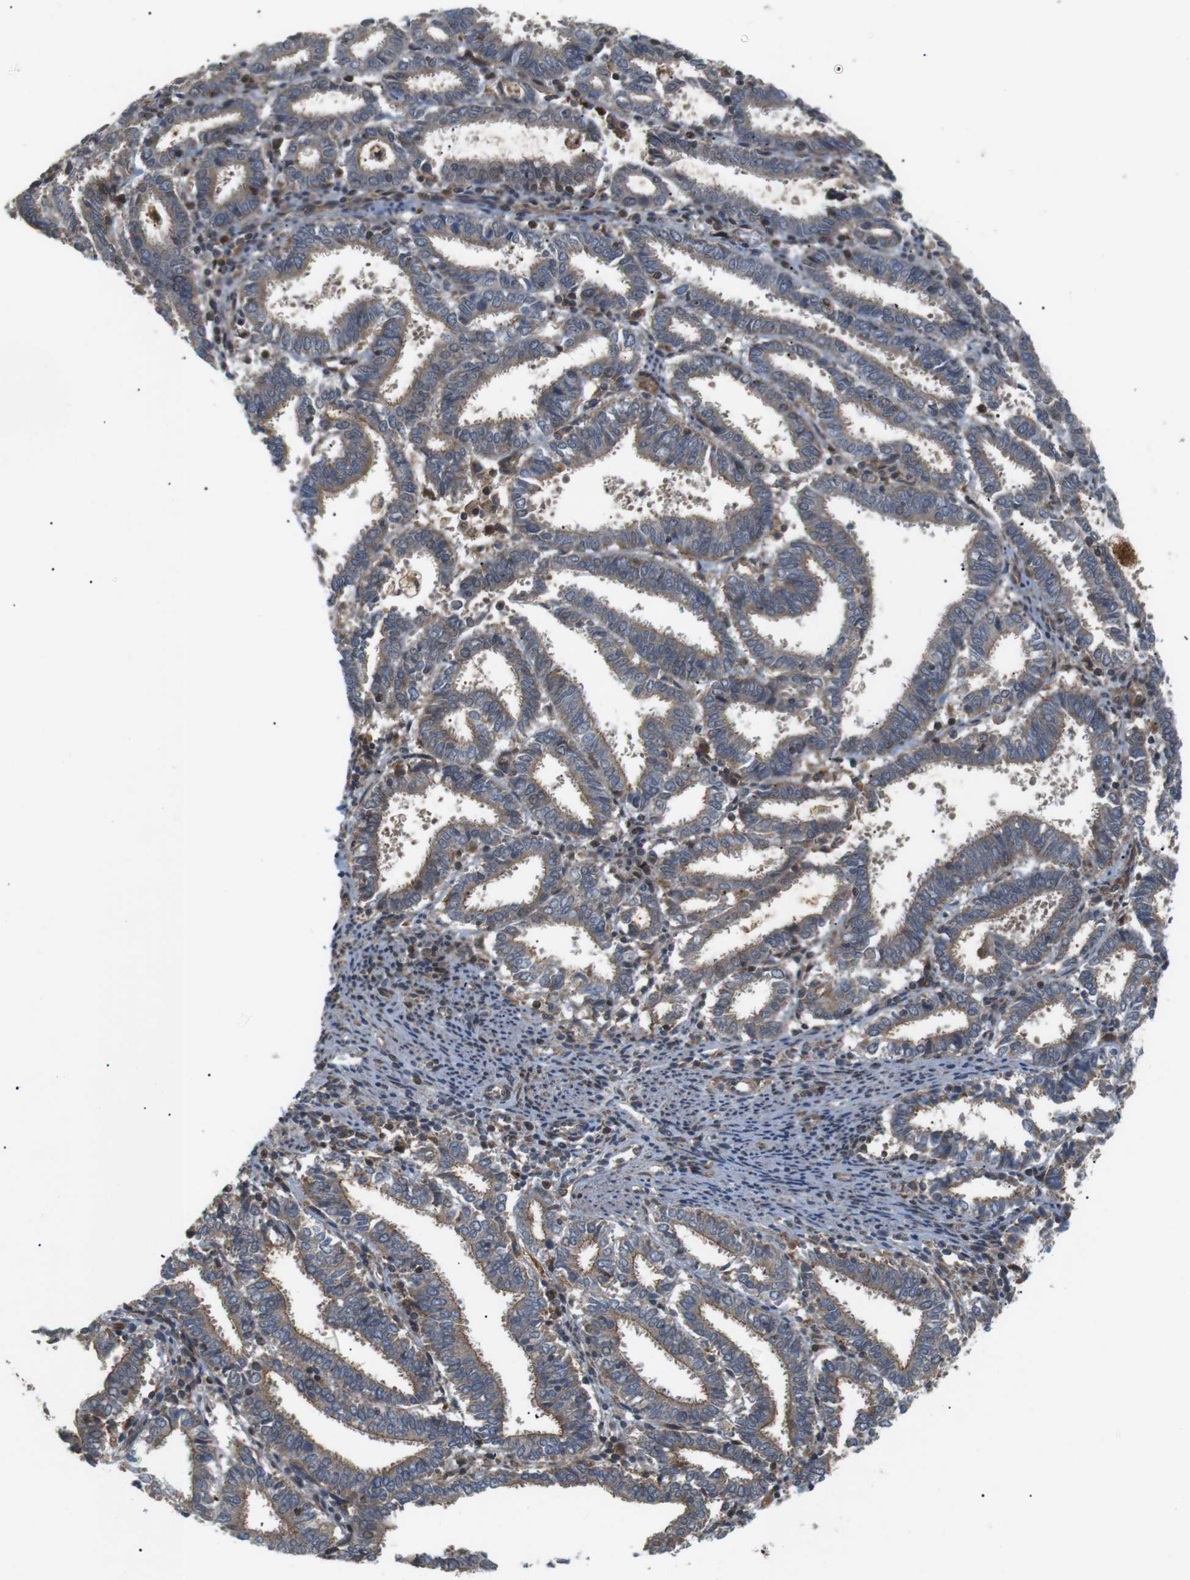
{"staining": {"intensity": "weak", "quantity": ">75%", "location": "cytoplasmic/membranous"}, "tissue": "endometrial cancer", "cell_type": "Tumor cells", "image_type": "cancer", "snomed": [{"axis": "morphology", "description": "Adenocarcinoma, NOS"}, {"axis": "topography", "description": "Uterus"}], "caption": "Approximately >75% of tumor cells in endometrial cancer (adenocarcinoma) reveal weak cytoplasmic/membranous protein staining as visualized by brown immunohistochemical staining.", "gene": "KANK2", "patient": {"sex": "female", "age": 83}}